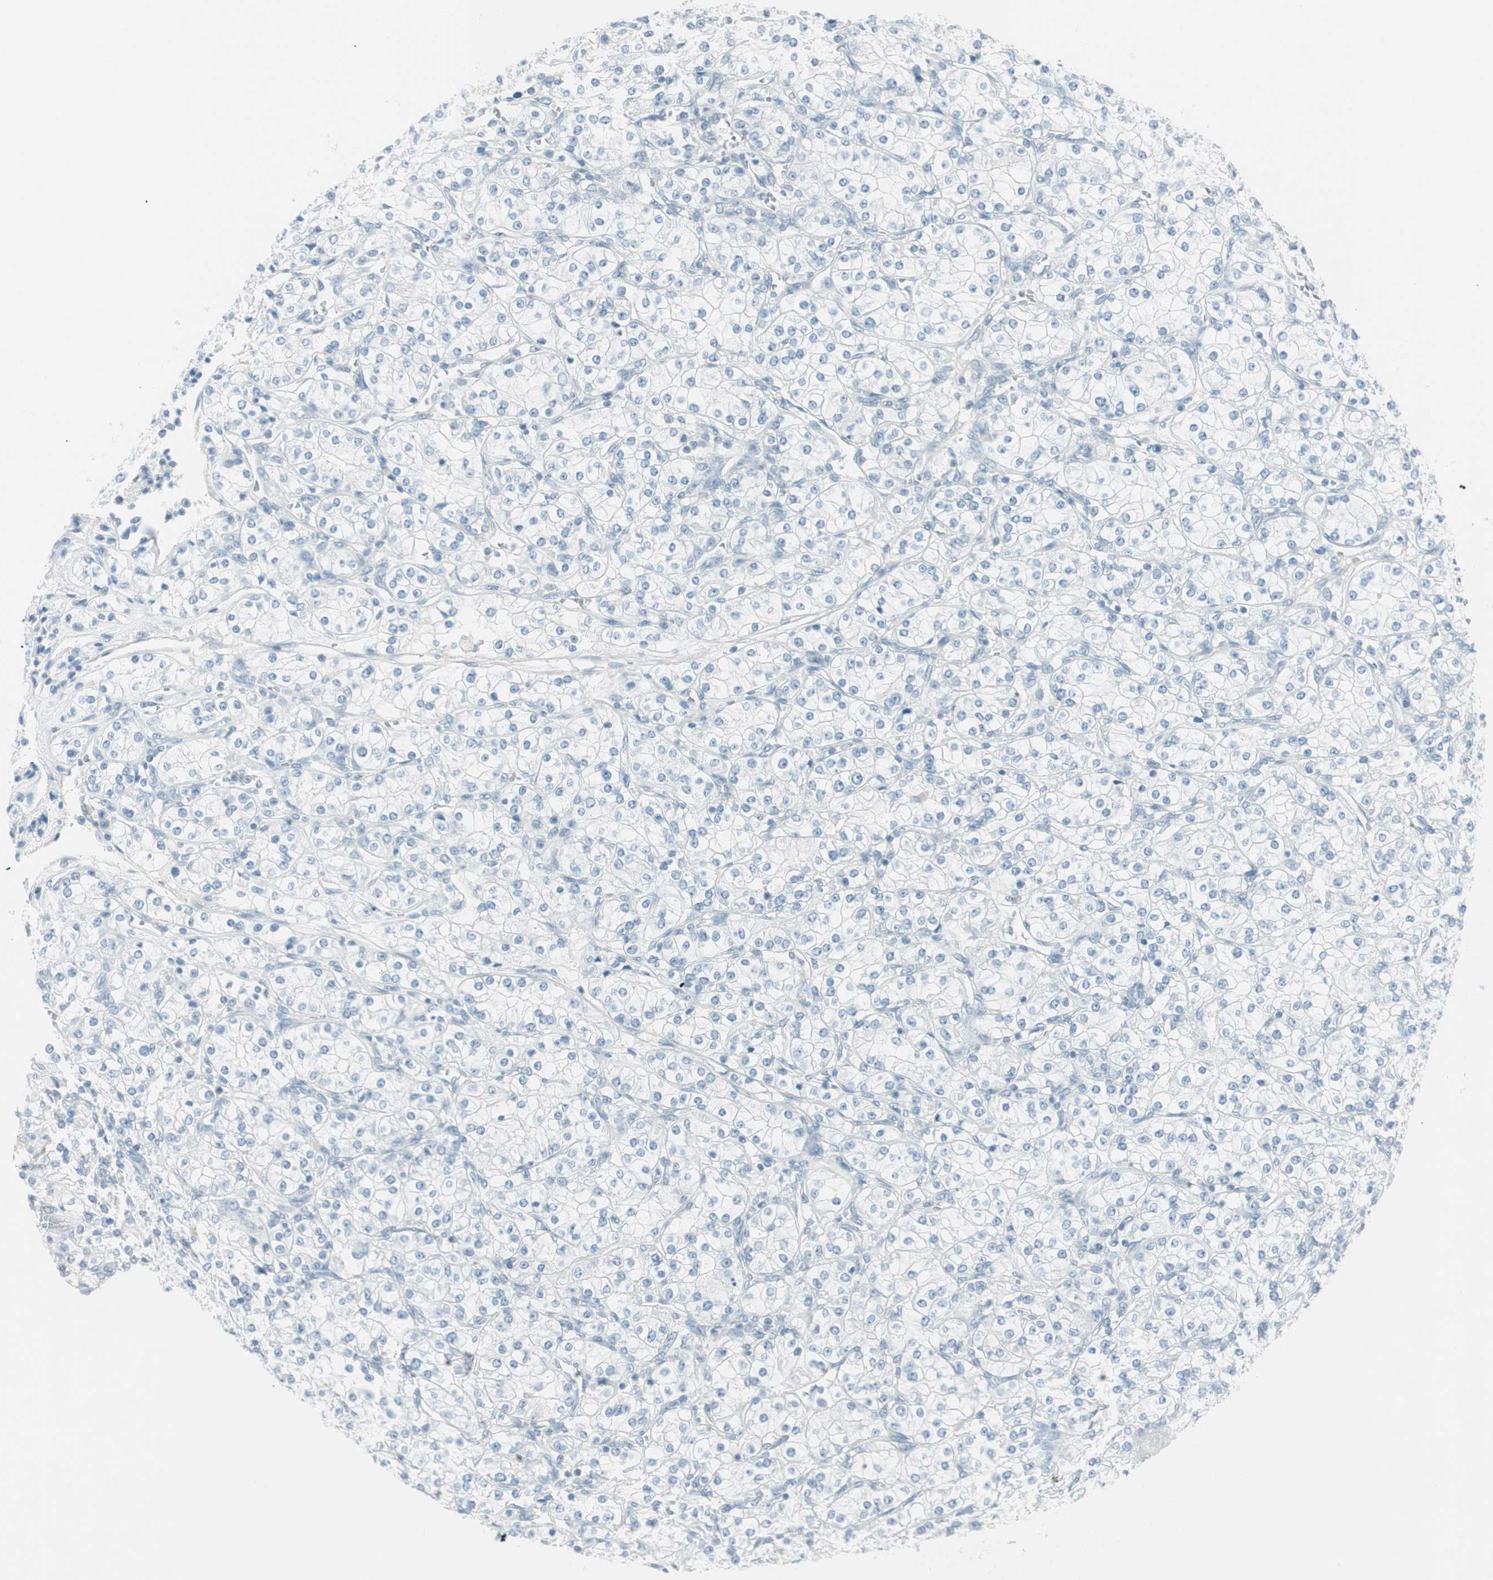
{"staining": {"intensity": "negative", "quantity": "none", "location": "none"}, "tissue": "renal cancer", "cell_type": "Tumor cells", "image_type": "cancer", "snomed": [{"axis": "morphology", "description": "Adenocarcinoma, NOS"}, {"axis": "topography", "description": "Kidney"}], "caption": "Tumor cells show no significant protein staining in renal cancer. (DAB (3,3'-diaminobenzidine) immunohistochemistry, high magnification).", "gene": "ITLN2", "patient": {"sex": "male", "age": 77}}